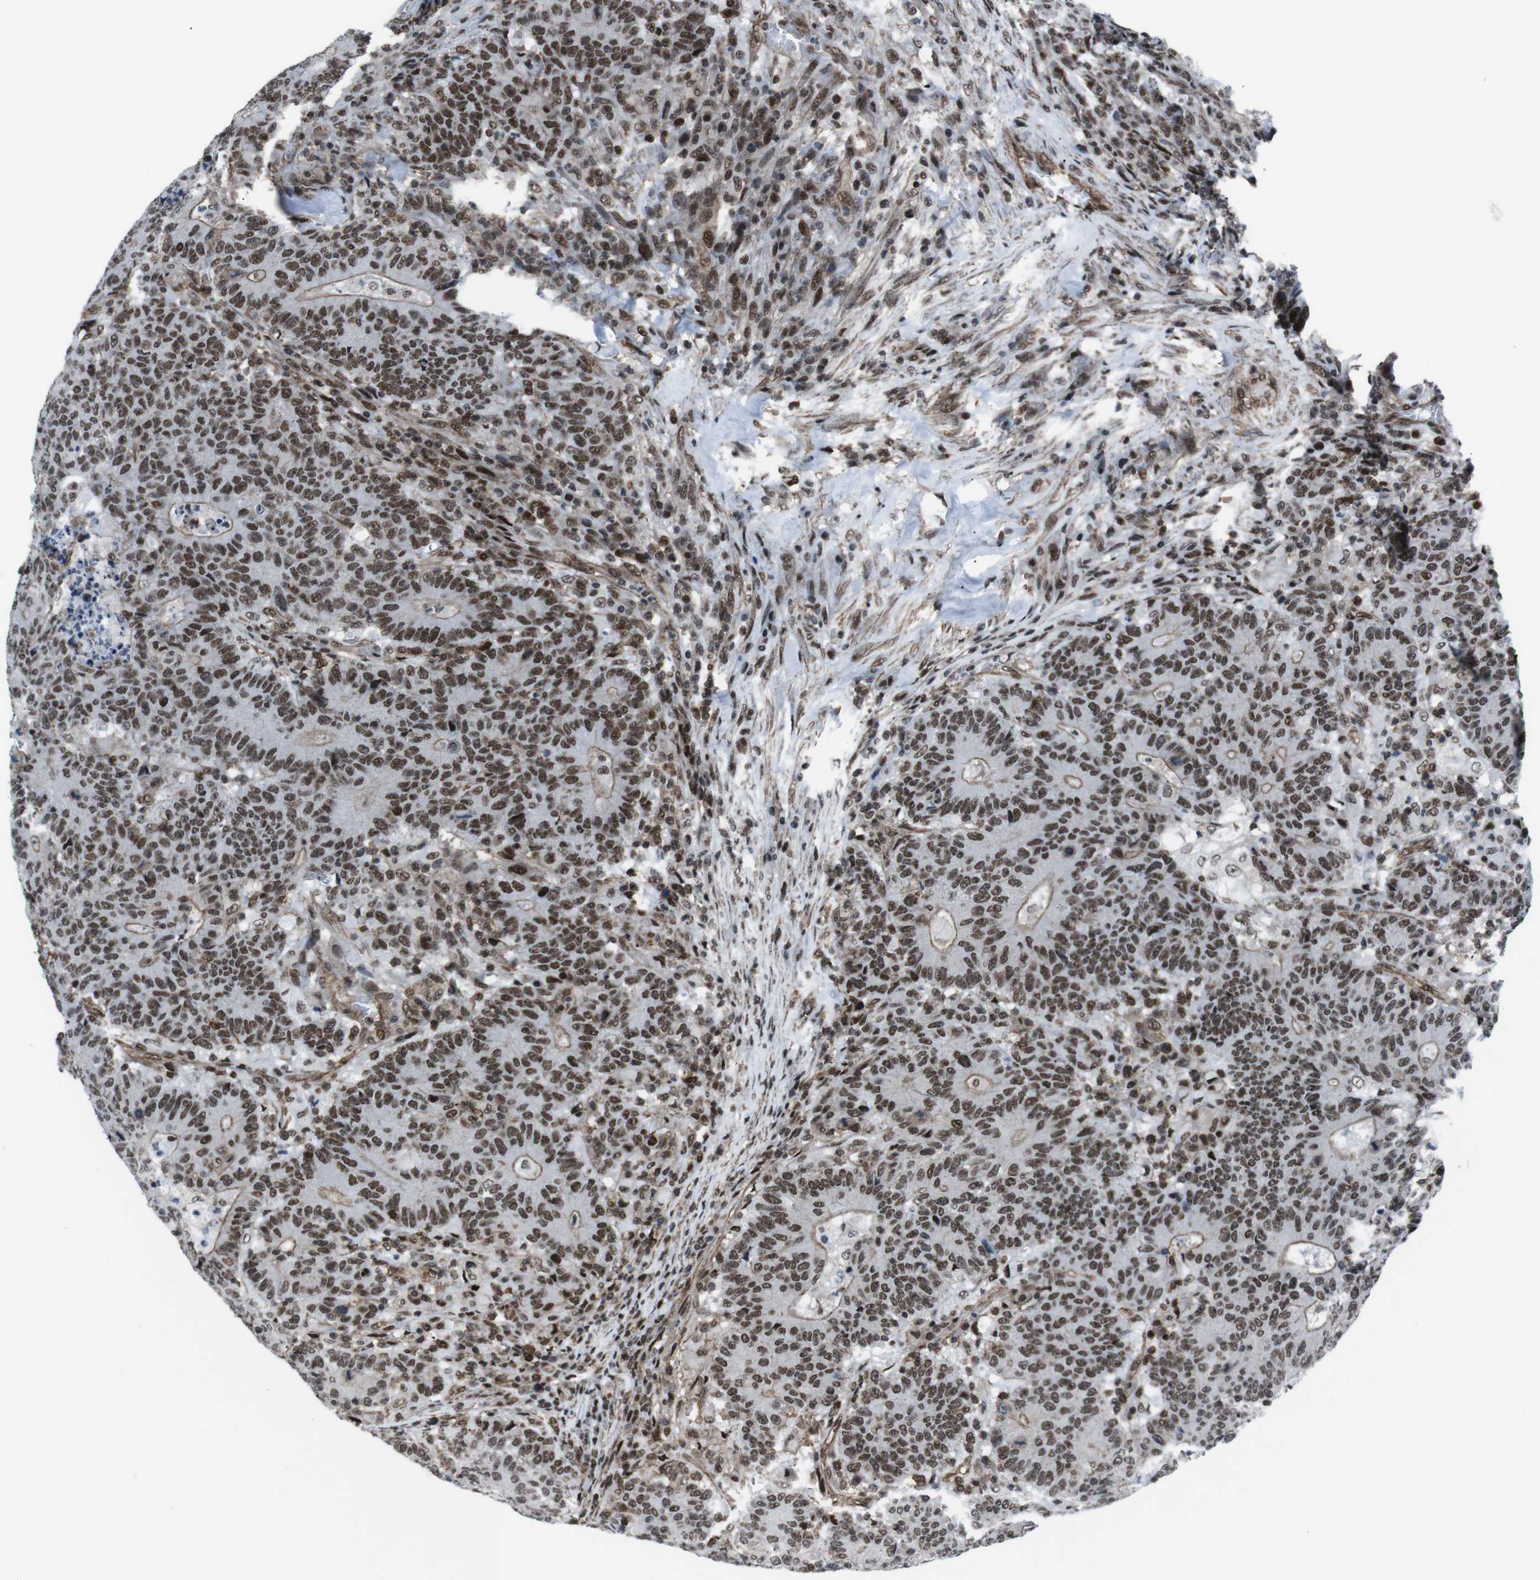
{"staining": {"intensity": "strong", "quantity": ">75%", "location": "cytoplasmic/membranous,nuclear"}, "tissue": "colorectal cancer", "cell_type": "Tumor cells", "image_type": "cancer", "snomed": [{"axis": "morphology", "description": "Normal tissue, NOS"}, {"axis": "morphology", "description": "Adenocarcinoma, NOS"}, {"axis": "topography", "description": "Colon"}], "caption": "There is high levels of strong cytoplasmic/membranous and nuclear expression in tumor cells of colorectal cancer (adenocarcinoma), as demonstrated by immunohistochemical staining (brown color).", "gene": "HNRNPU", "patient": {"sex": "female", "age": 75}}